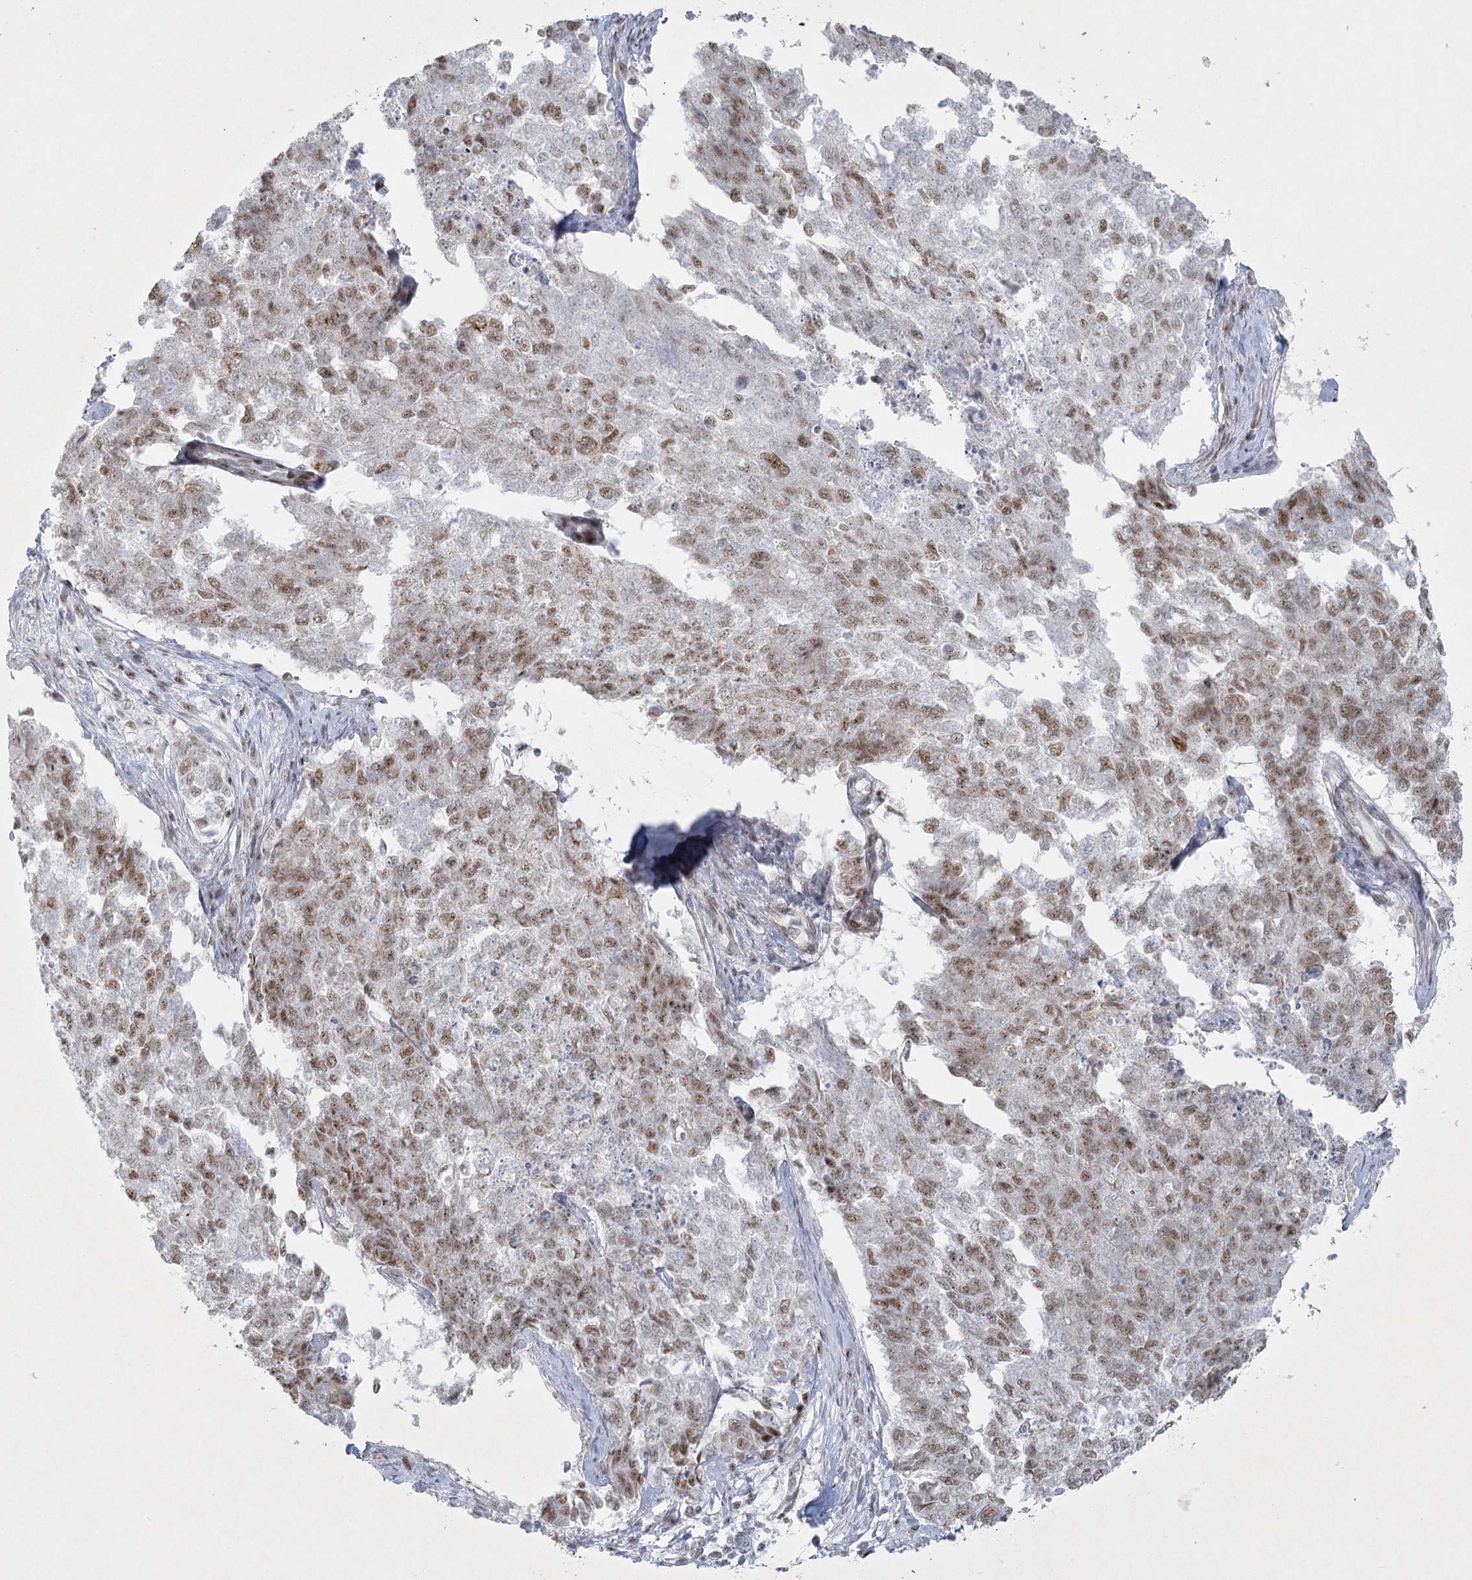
{"staining": {"intensity": "moderate", "quantity": ">75%", "location": "nuclear"}, "tissue": "cervical cancer", "cell_type": "Tumor cells", "image_type": "cancer", "snomed": [{"axis": "morphology", "description": "Squamous cell carcinoma, NOS"}, {"axis": "topography", "description": "Cervix"}], "caption": "Squamous cell carcinoma (cervical) was stained to show a protein in brown. There is medium levels of moderate nuclear staining in about >75% of tumor cells.", "gene": "U2SURP", "patient": {"sex": "female", "age": 63}}